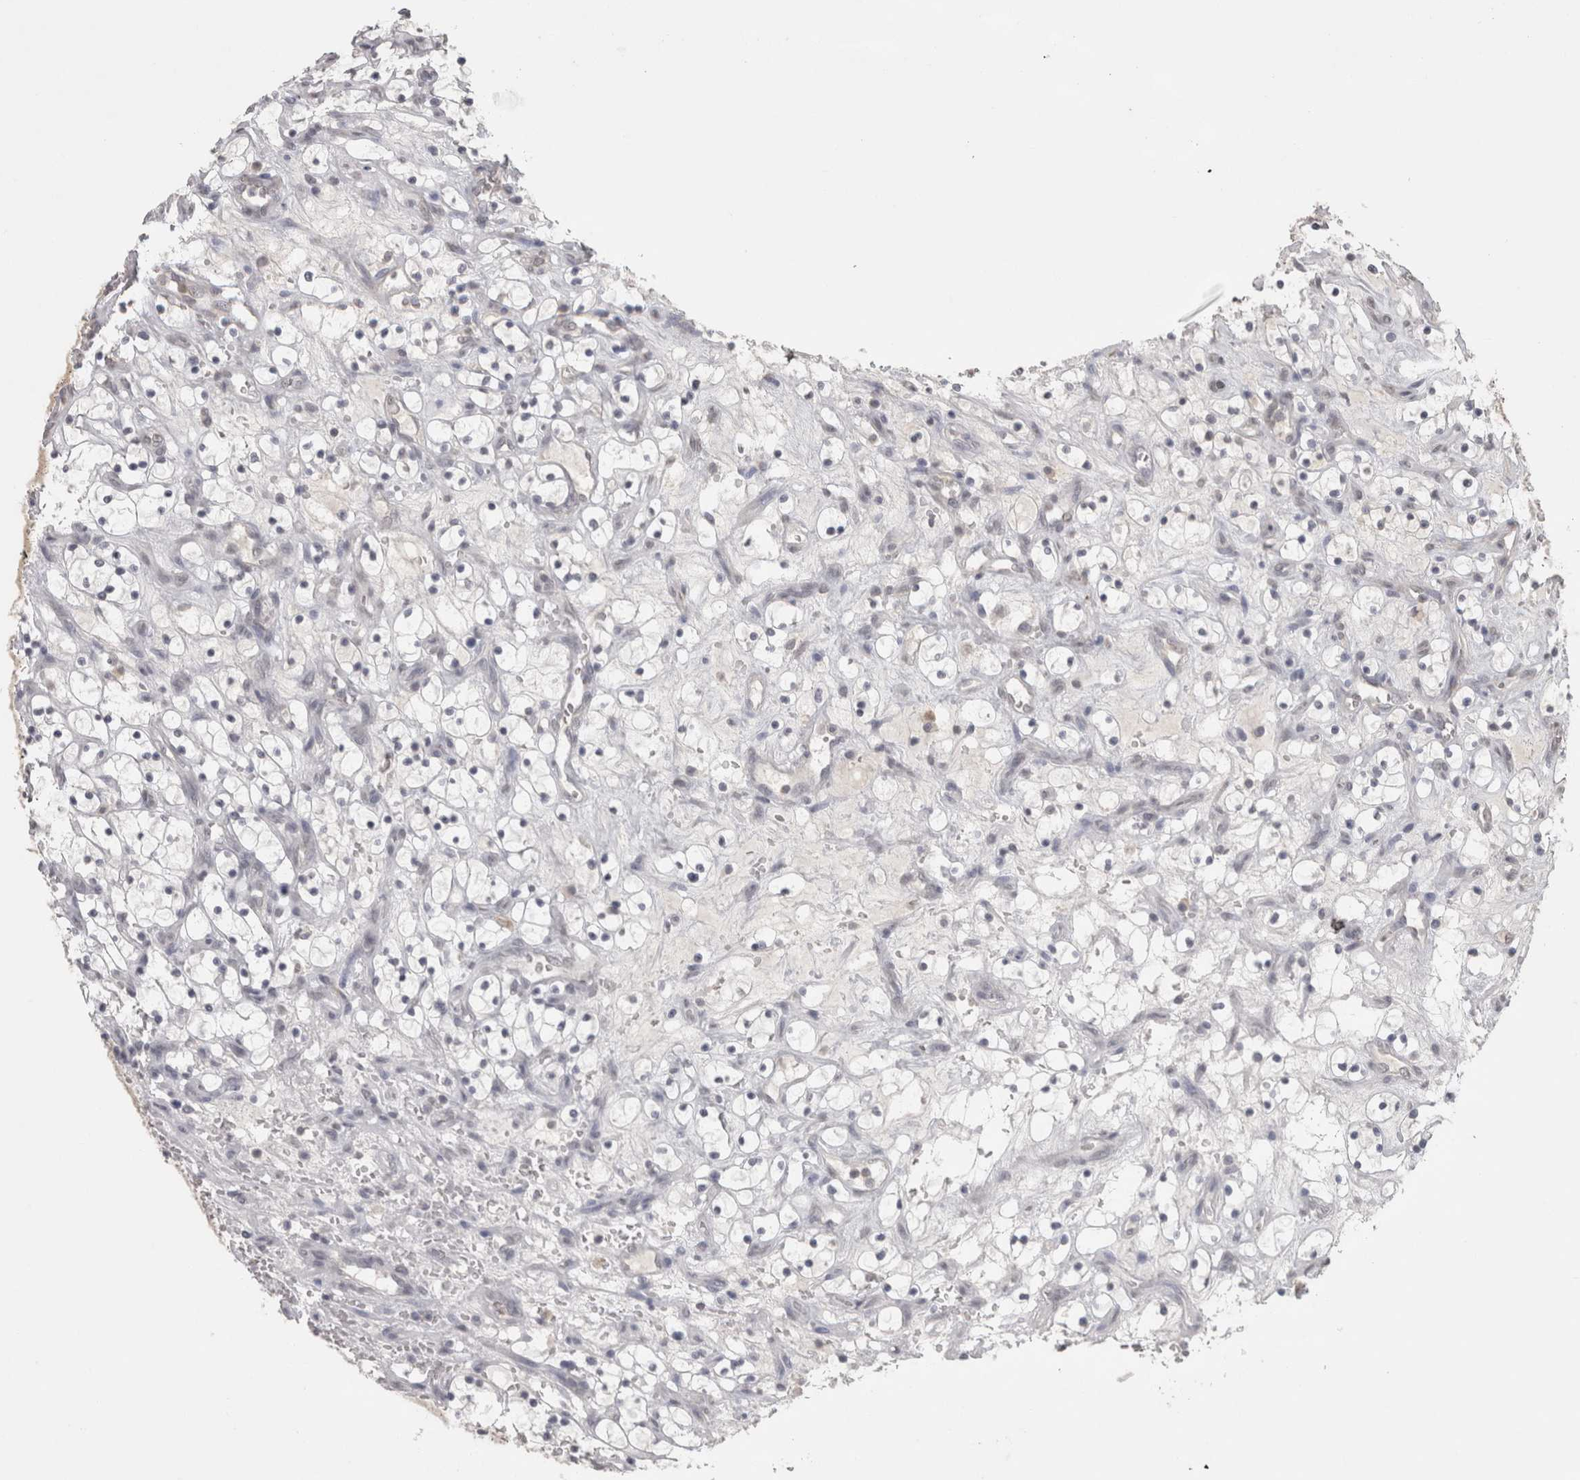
{"staining": {"intensity": "negative", "quantity": "none", "location": "none"}, "tissue": "renal cancer", "cell_type": "Tumor cells", "image_type": "cancer", "snomed": [{"axis": "morphology", "description": "Adenocarcinoma, NOS"}, {"axis": "topography", "description": "Kidney"}], "caption": "Immunohistochemical staining of human renal cancer reveals no significant expression in tumor cells. (Brightfield microscopy of DAB immunohistochemistry at high magnification).", "gene": "LAX1", "patient": {"sex": "female", "age": 69}}